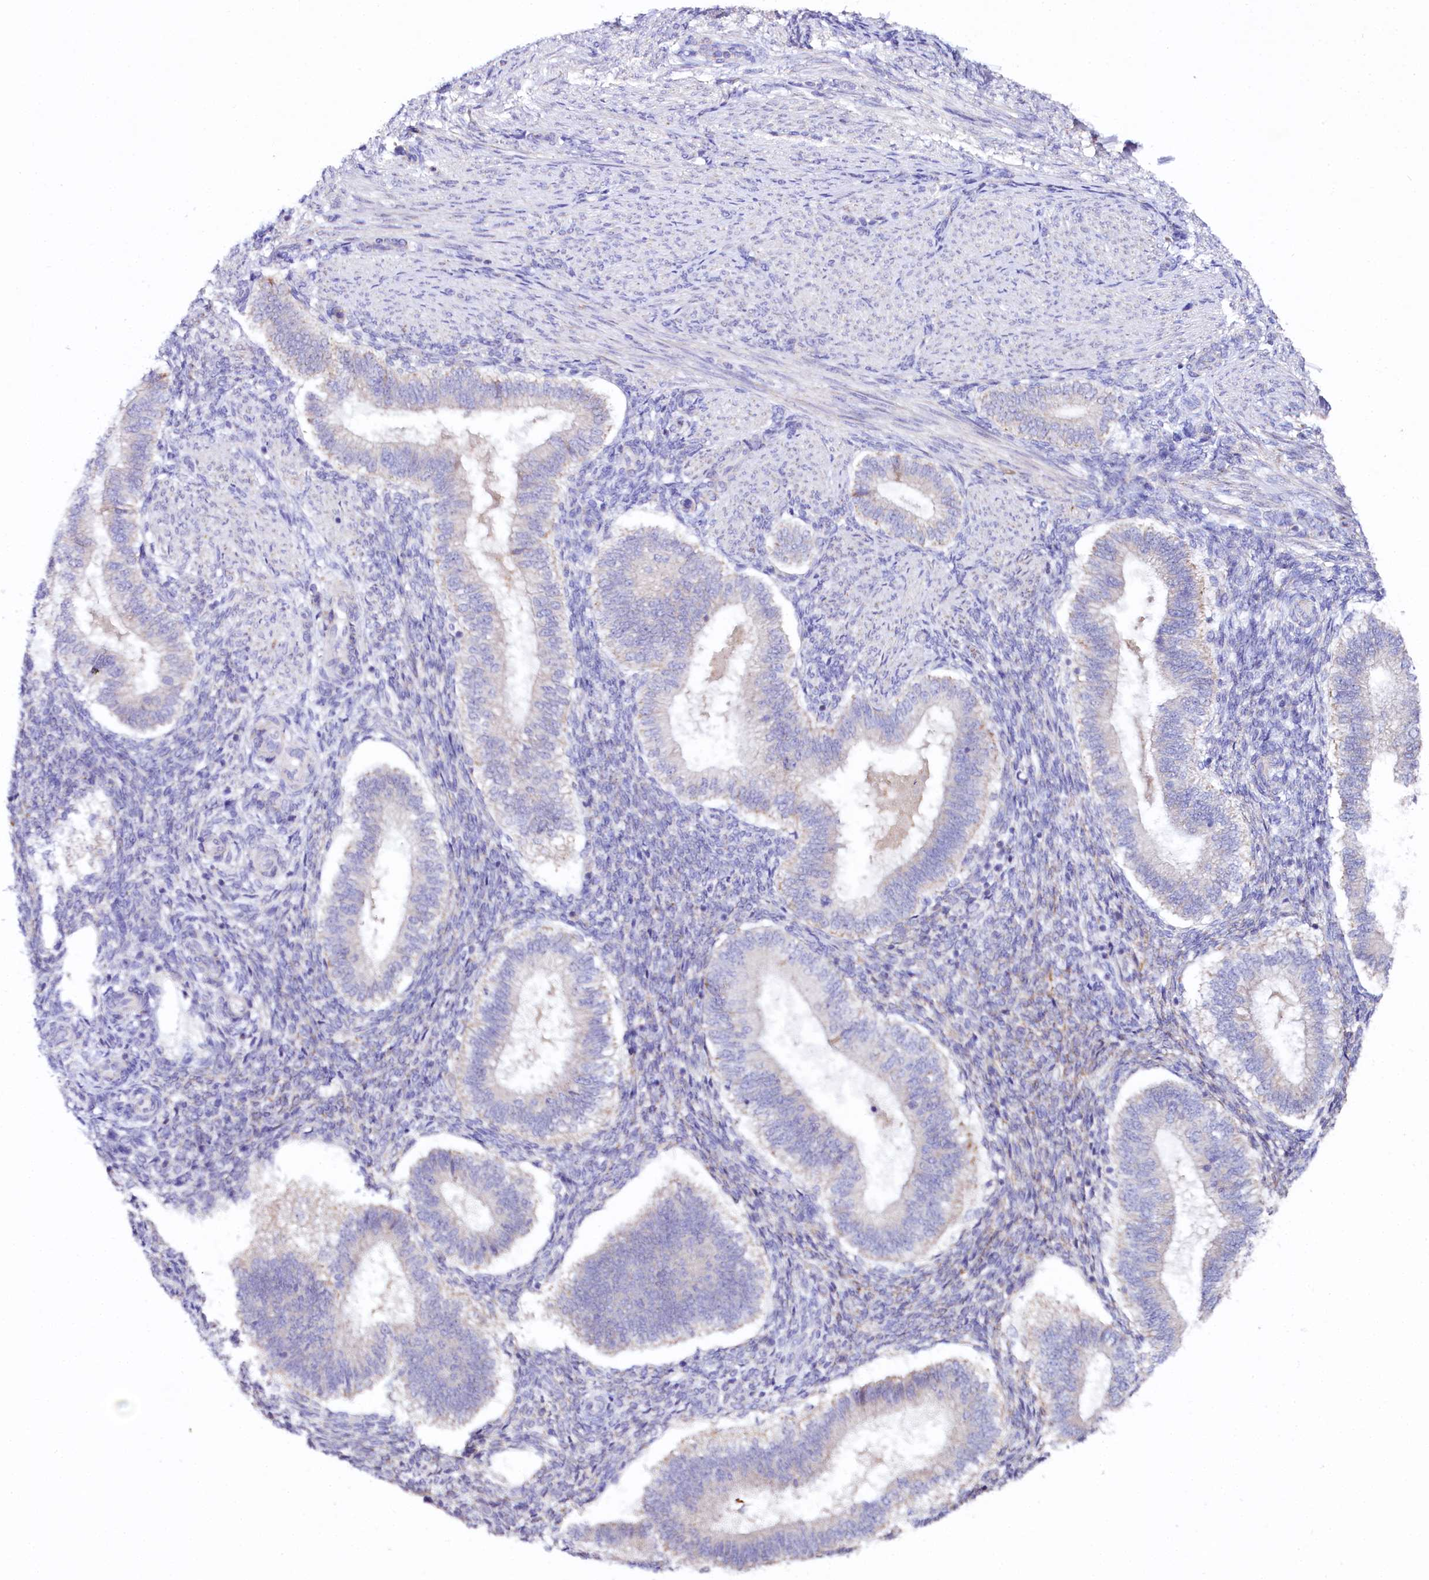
{"staining": {"intensity": "moderate", "quantity": "<25%", "location": "cytoplasmic/membranous"}, "tissue": "endometrium", "cell_type": "Cells in endometrial stroma", "image_type": "normal", "snomed": [{"axis": "morphology", "description": "Normal tissue, NOS"}, {"axis": "topography", "description": "Endometrium"}], "caption": "Normal endometrium was stained to show a protein in brown. There is low levels of moderate cytoplasmic/membranous positivity in about <25% of cells in endometrial stroma. (Brightfield microscopy of DAB IHC at high magnification).", "gene": "CEP295", "patient": {"sex": "female", "age": 25}}